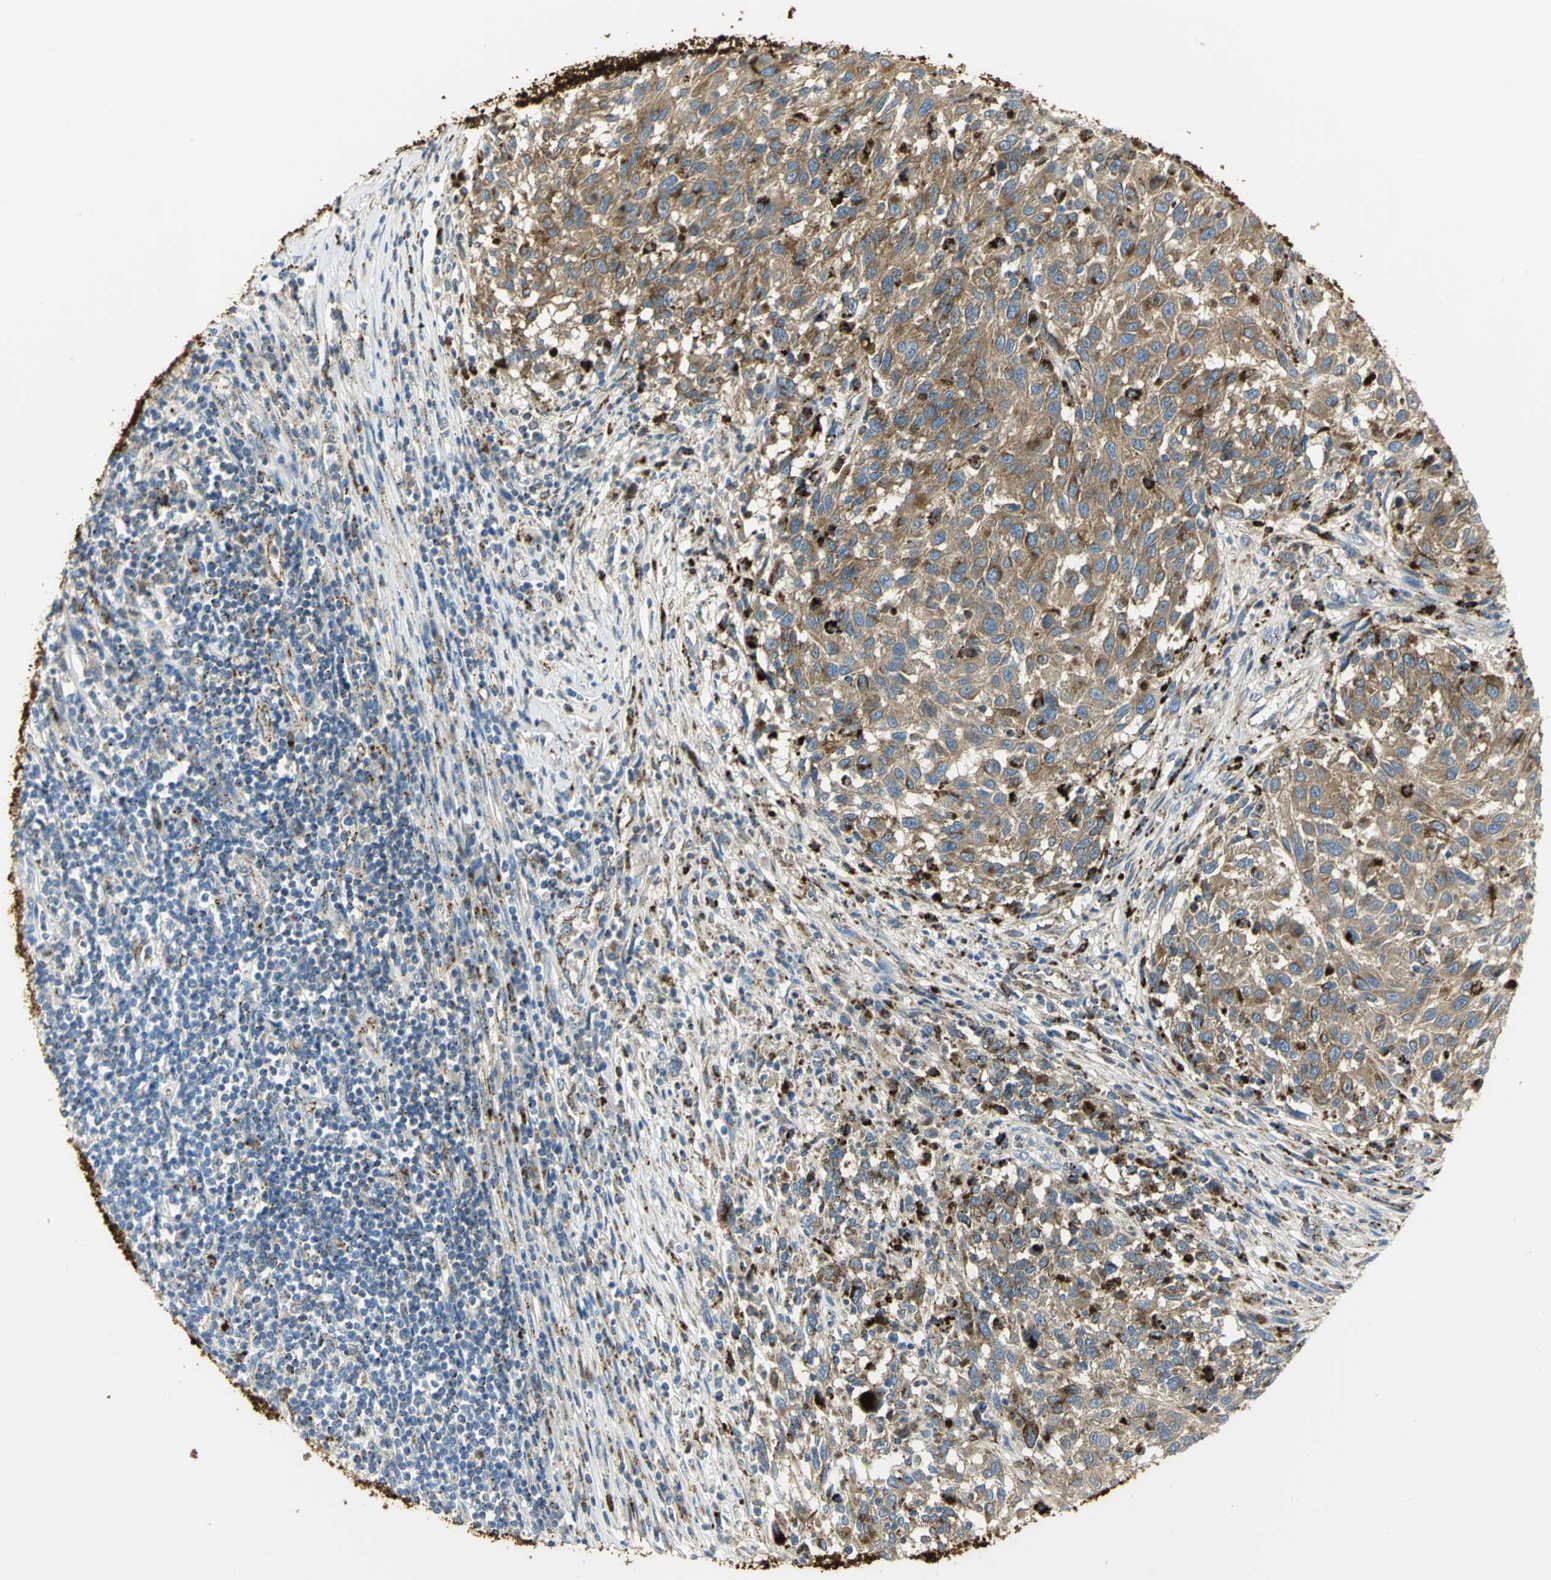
{"staining": {"intensity": "moderate", "quantity": ">75%", "location": "cytoplasmic/membranous"}, "tissue": "melanoma", "cell_type": "Tumor cells", "image_type": "cancer", "snomed": [{"axis": "morphology", "description": "Malignant melanoma, Metastatic site"}, {"axis": "topography", "description": "Lymph node"}], "caption": "A brown stain labels moderate cytoplasmic/membranous positivity of a protein in malignant melanoma (metastatic site) tumor cells.", "gene": "ARSA", "patient": {"sex": "male", "age": 61}}